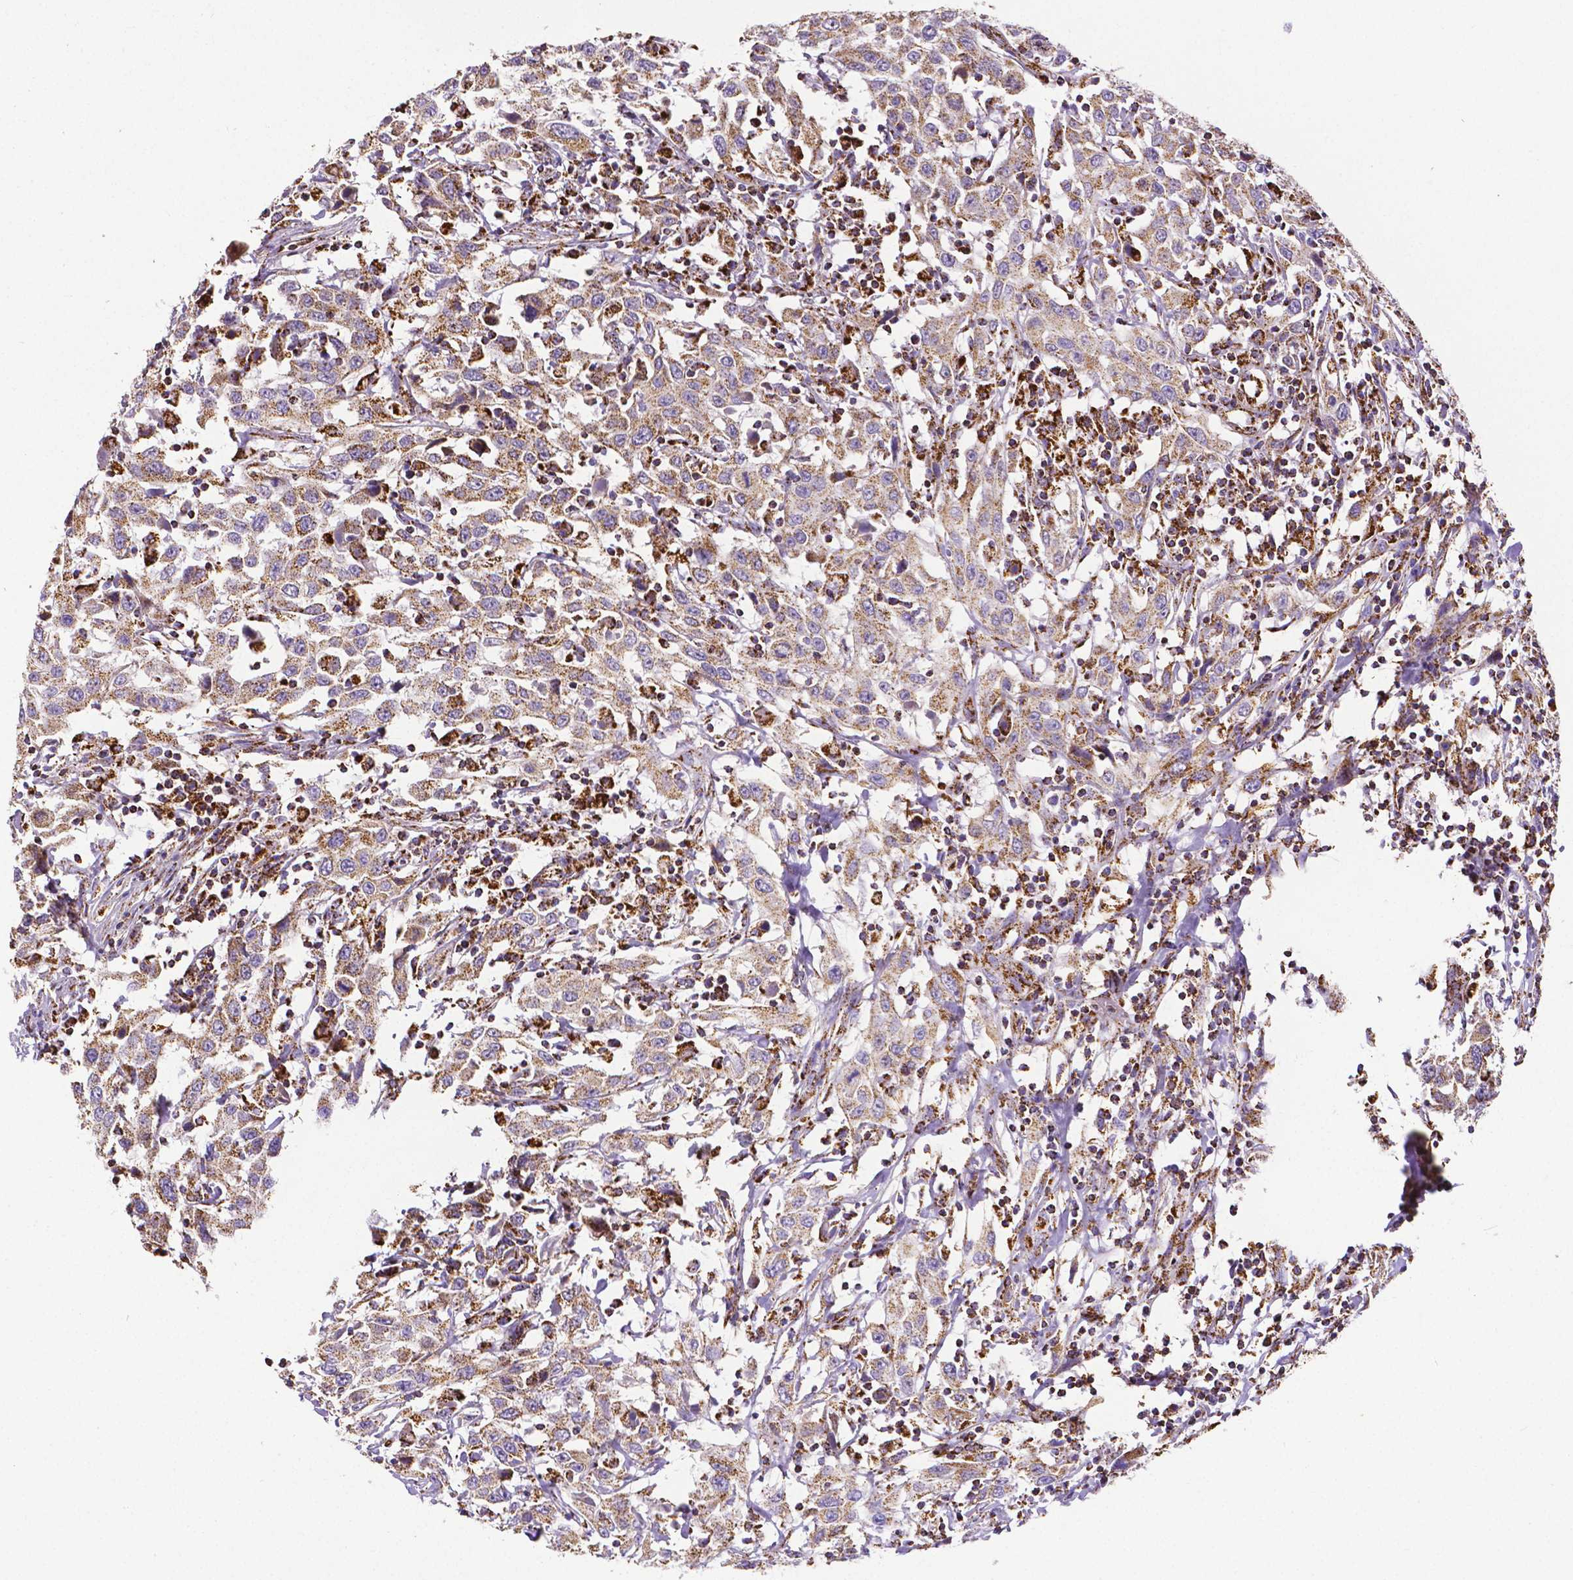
{"staining": {"intensity": "moderate", "quantity": ">75%", "location": "cytoplasmic/membranous"}, "tissue": "urothelial cancer", "cell_type": "Tumor cells", "image_type": "cancer", "snomed": [{"axis": "morphology", "description": "Urothelial carcinoma, High grade"}, {"axis": "topography", "description": "Urinary bladder"}], "caption": "Immunohistochemical staining of human urothelial carcinoma (high-grade) exhibits moderate cytoplasmic/membranous protein expression in about >75% of tumor cells.", "gene": "MACC1", "patient": {"sex": "male", "age": 61}}